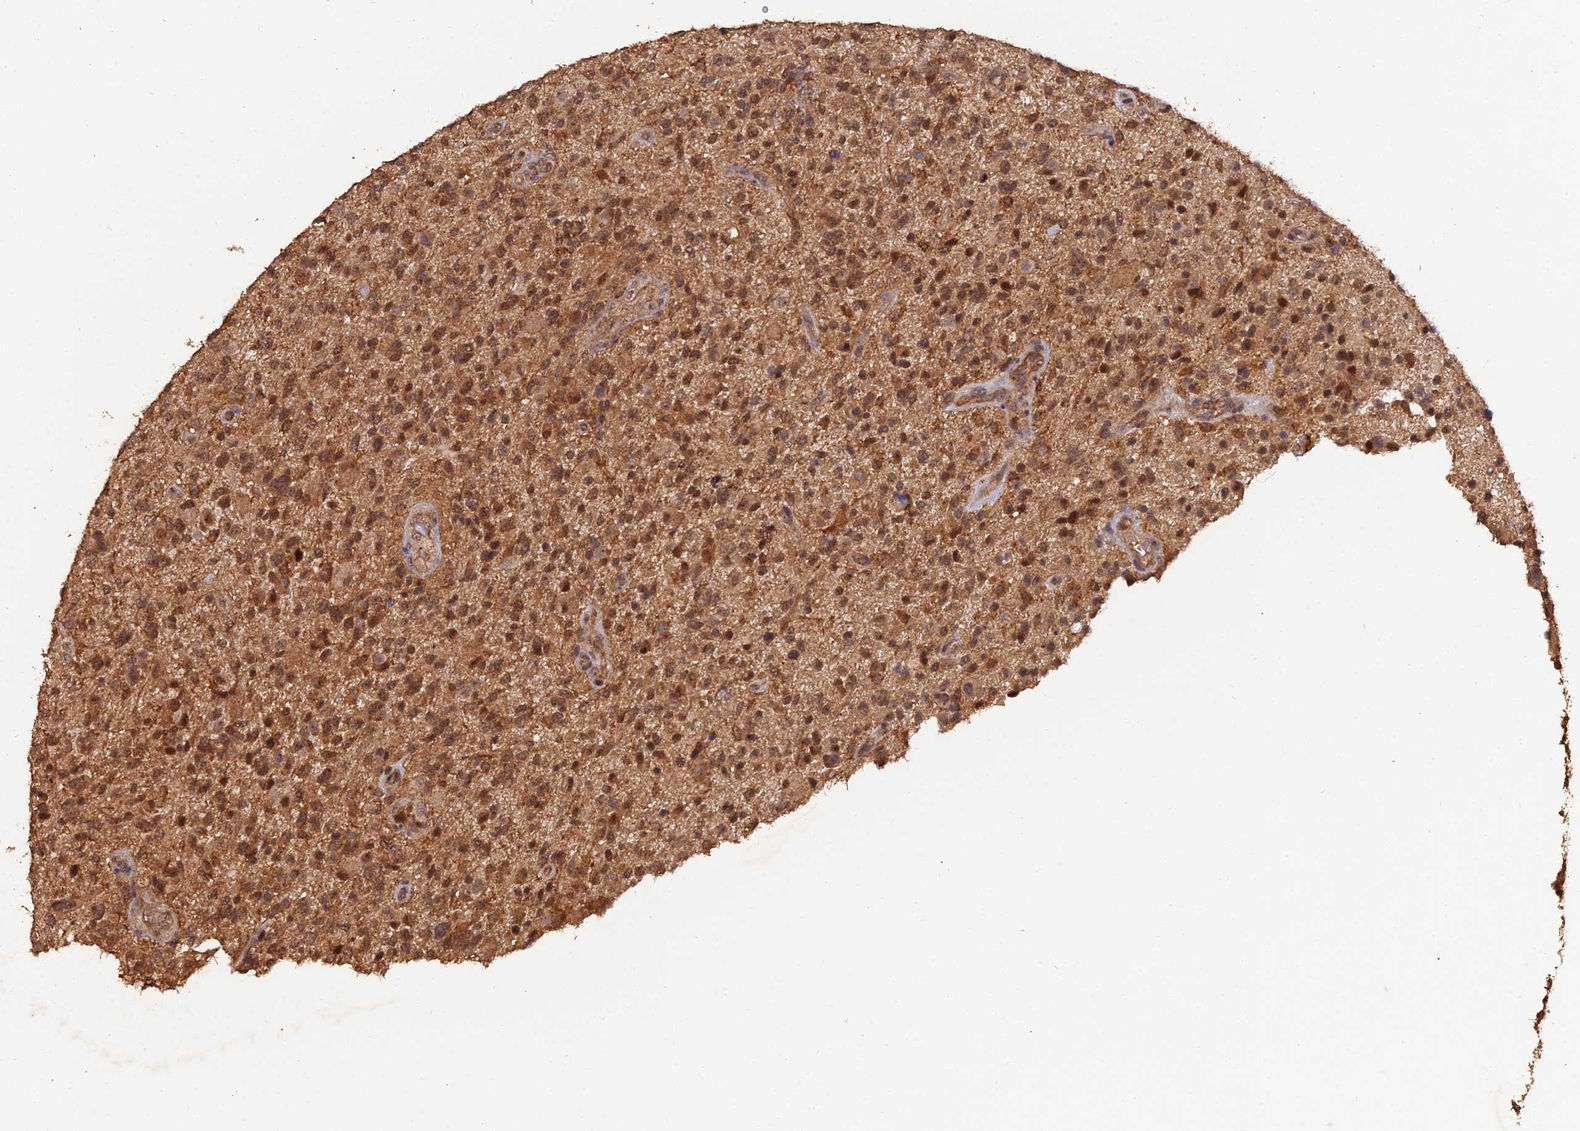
{"staining": {"intensity": "moderate", "quantity": ">75%", "location": "cytoplasmic/membranous,nuclear"}, "tissue": "glioma", "cell_type": "Tumor cells", "image_type": "cancer", "snomed": [{"axis": "morphology", "description": "Glioma, malignant, High grade"}, {"axis": "topography", "description": "Brain"}], "caption": "Moderate cytoplasmic/membranous and nuclear positivity for a protein is identified in approximately >75% of tumor cells of glioma using immunohistochemistry.", "gene": "RALGAPA2", "patient": {"sex": "male", "age": 47}}